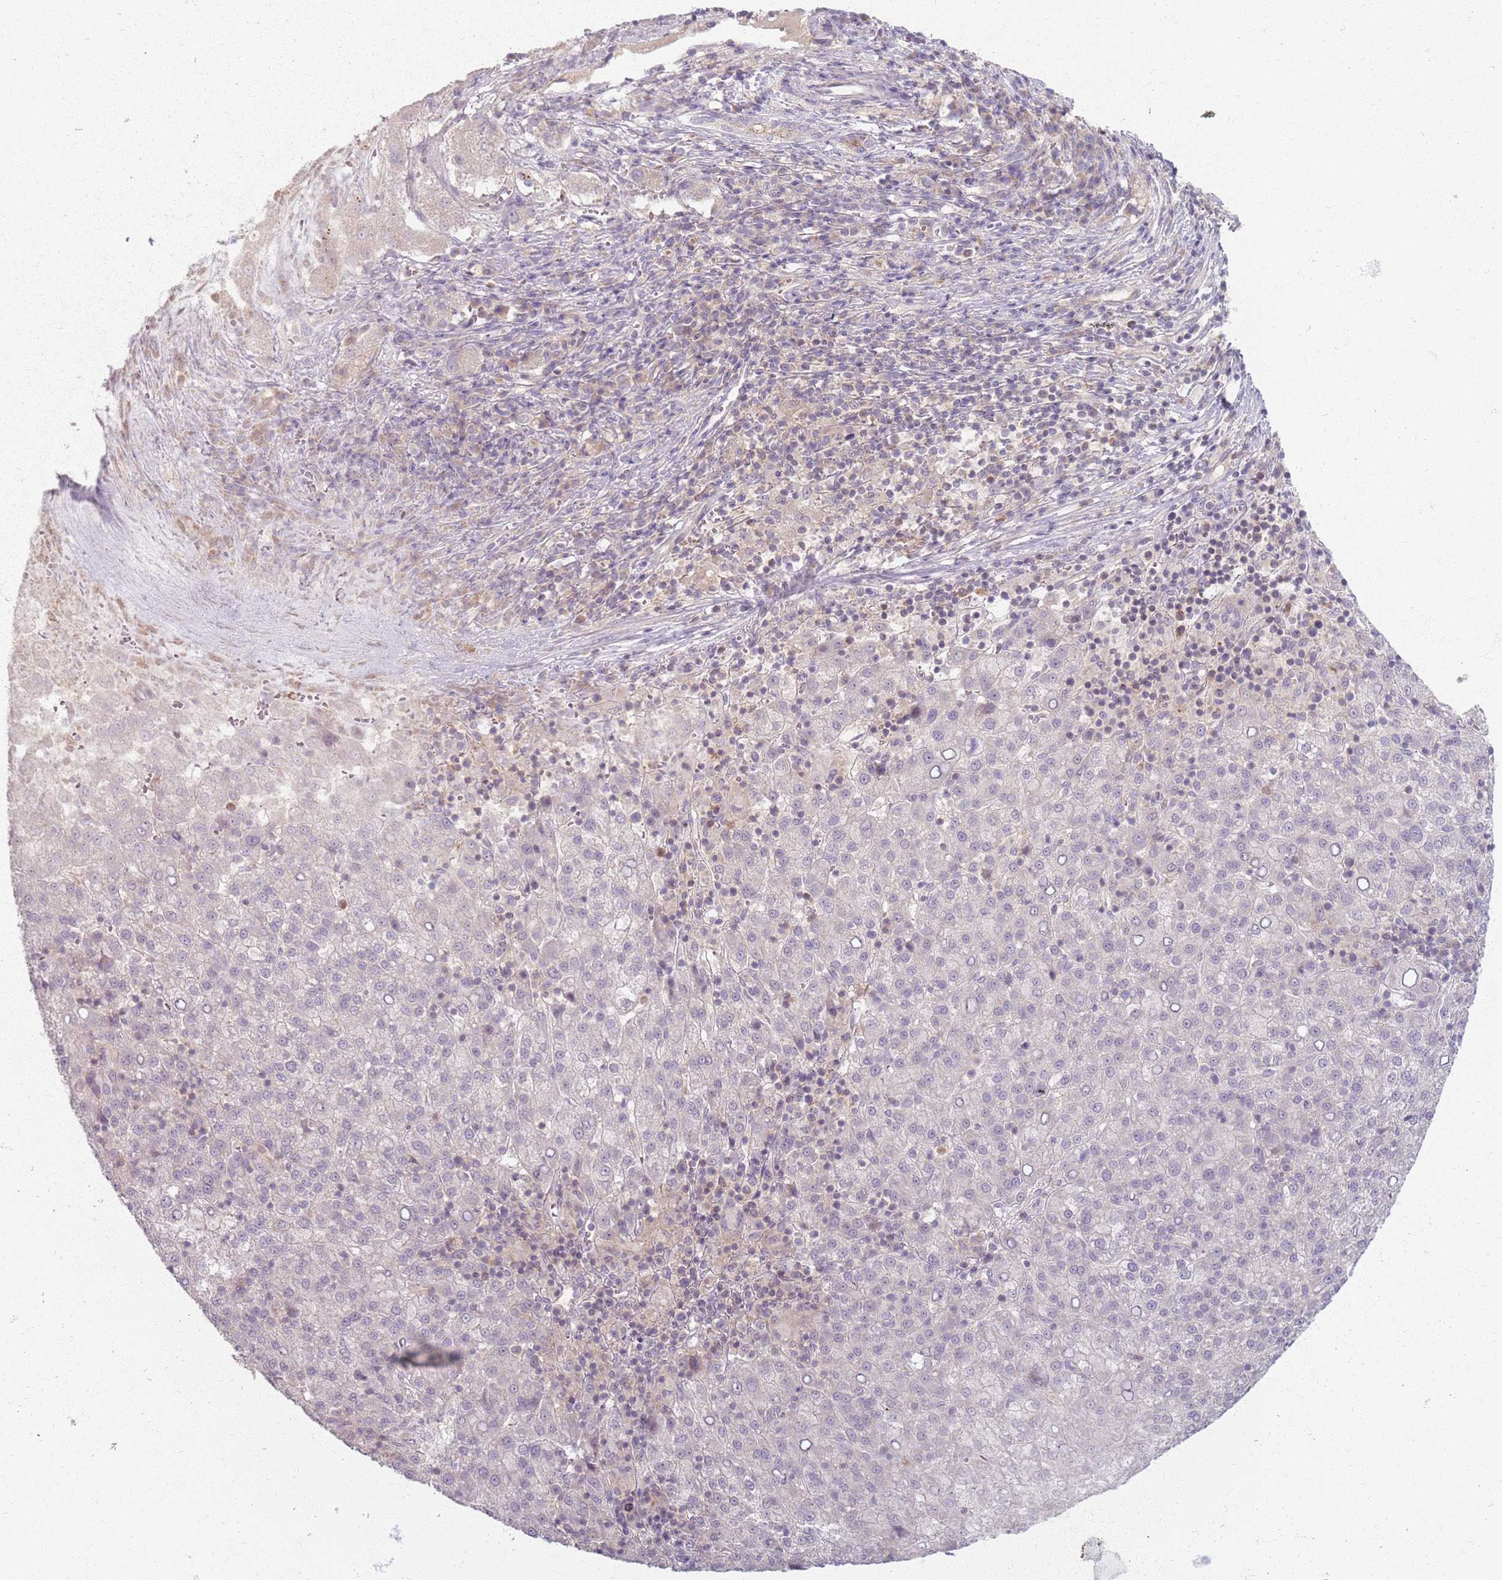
{"staining": {"intensity": "negative", "quantity": "none", "location": "none"}, "tissue": "liver cancer", "cell_type": "Tumor cells", "image_type": "cancer", "snomed": [{"axis": "morphology", "description": "Carcinoma, Hepatocellular, NOS"}, {"axis": "topography", "description": "Liver"}], "caption": "Immunohistochemistry (IHC) of human liver hepatocellular carcinoma demonstrates no staining in tumor cells.", "gene": "ZDHHC2", "patient": {"sex": "female", "age": 58}}